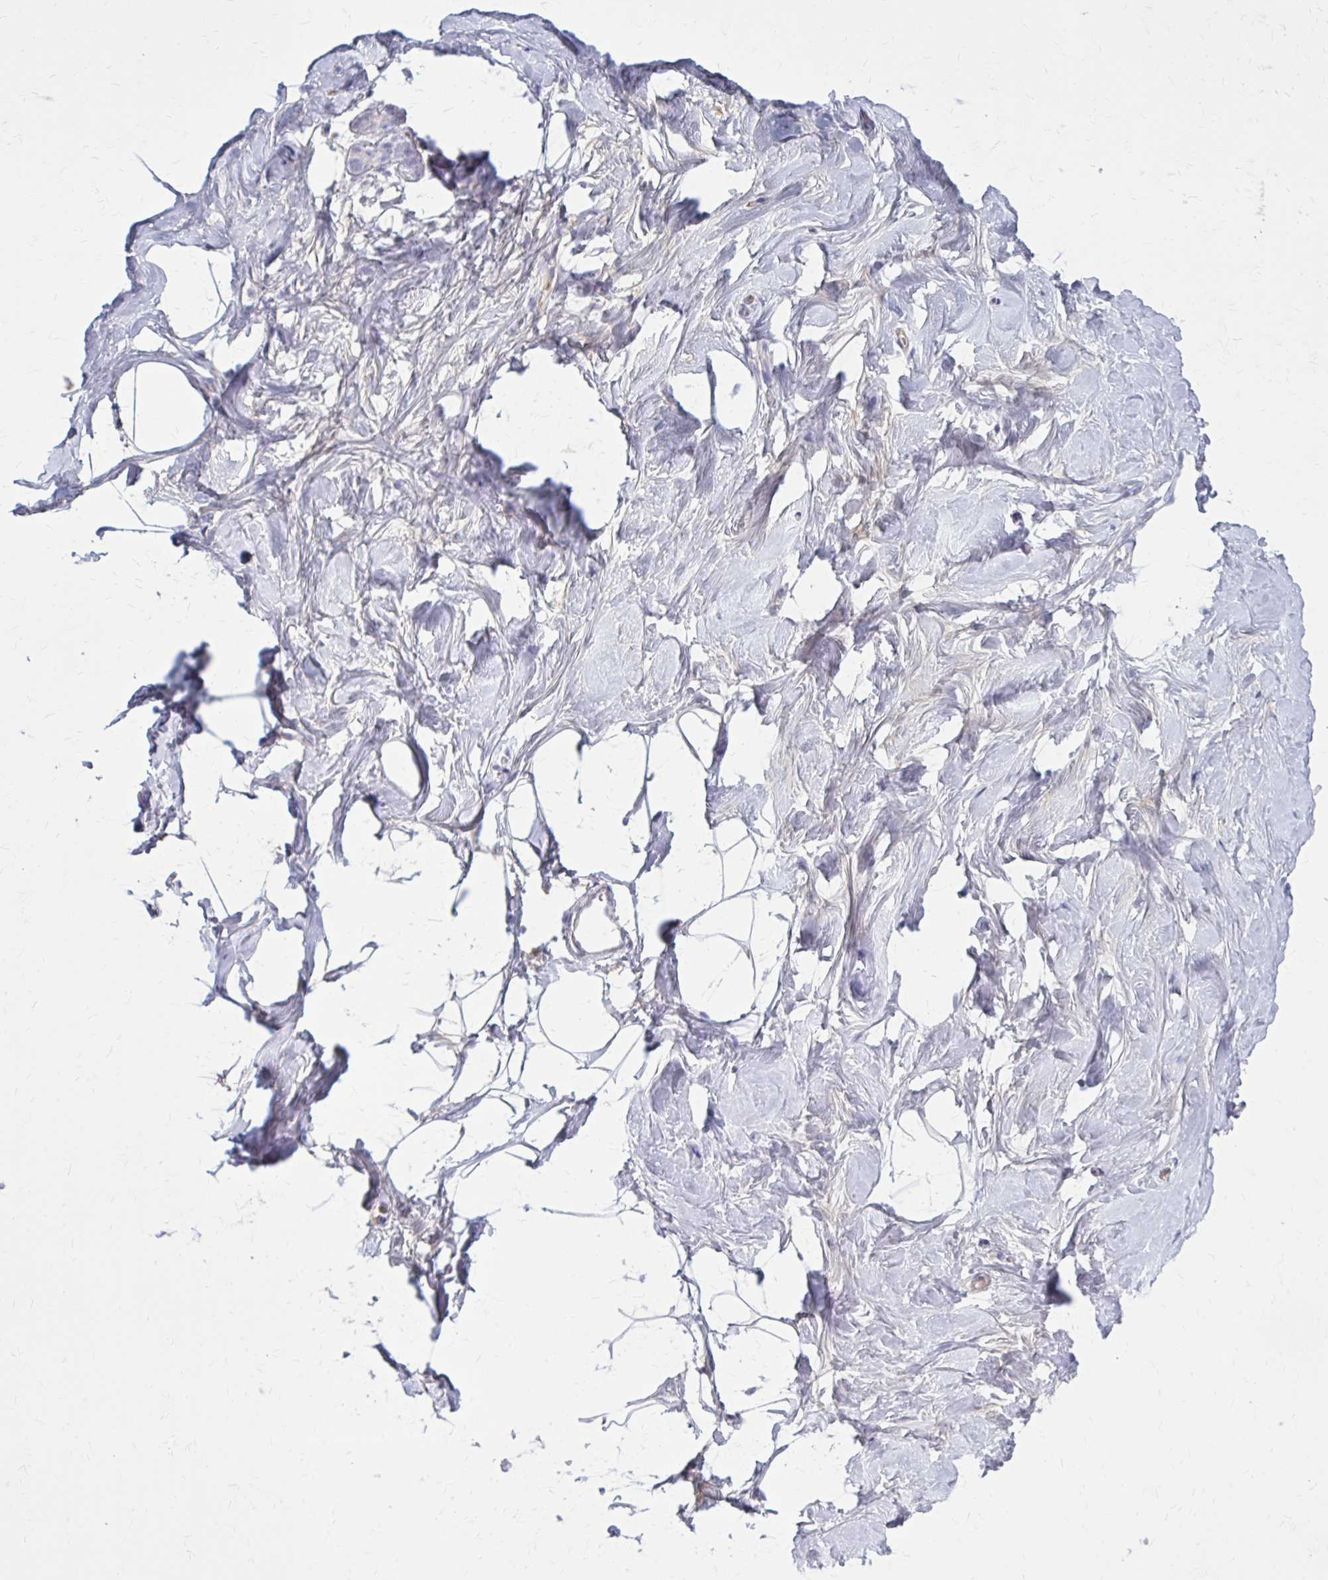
{"staining": {"intensity": "negative", "quantity": "none", "location": "none"}, "tissue": "breast", "cell_type": "Adipocytes", "image_type": "normal", "snomed": [{"axis": "morphology", "description": "Normal tissue, NOS"}, {"axis": "topography", "description": "Breast"}], "caption": "Immunohistochemistry image of normal breast: breast stained with DAB displays no significant protein positivity in adipocytes. (DAB (3,3'-diaminobenzidine) immunohistochemistry (IHC) visualized using brightfield microscopy, high magnification).", "gene": "SERPIND1", "patient": {"sex": "female", "age": 32}}